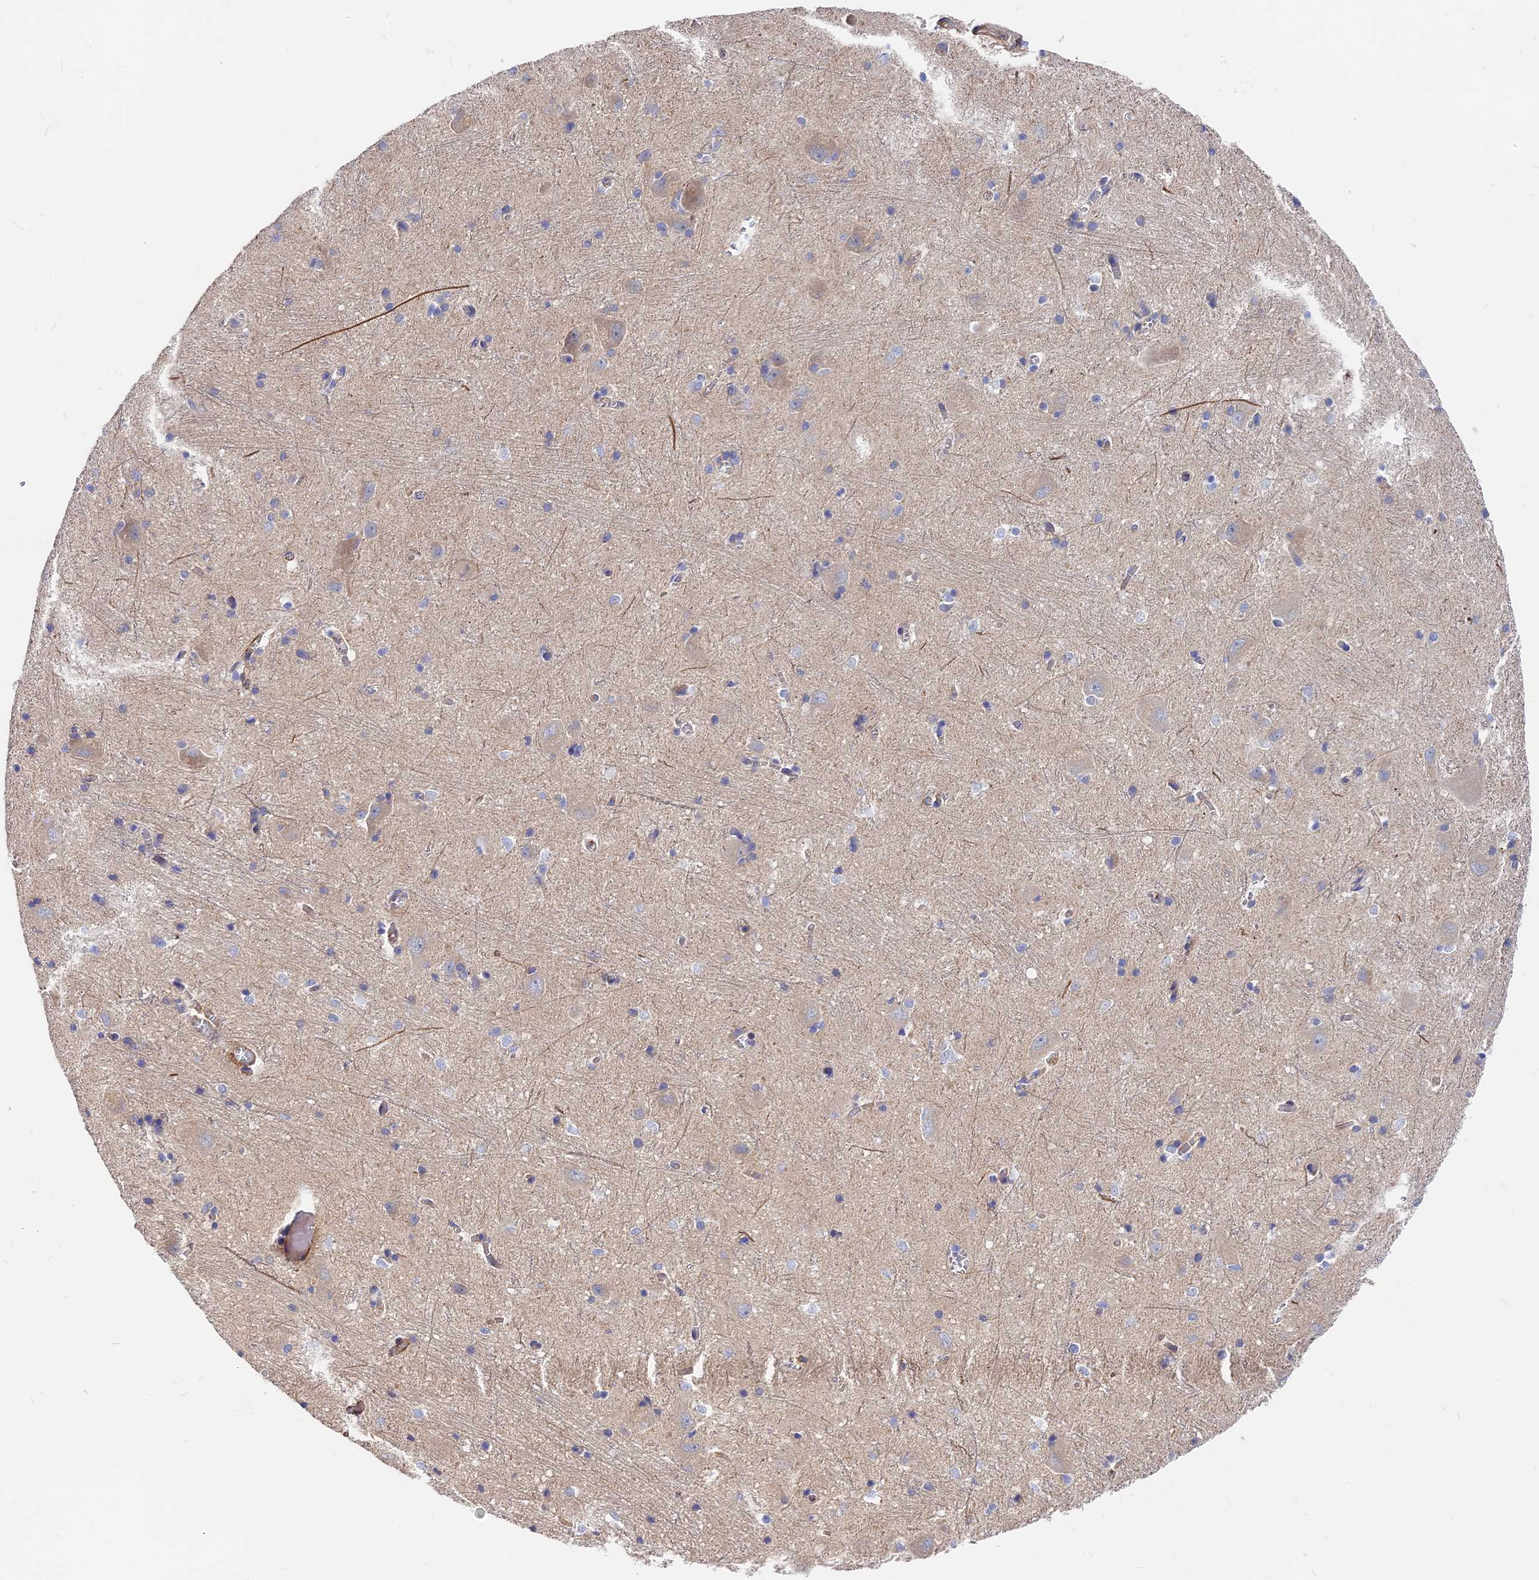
{"staining": {"intensity": "negative", "quantity": "none", "location": "none"}, "tissue": "caudate", "cell_type": "Glial cells", "image_type": "normal", "snomed": [{"axis": "morphology", "description": "Normal tissue, NOS"}, {"axis": "topography", "description": "Lateral ventricle wall"}], "caption": "There is no significant positivity in glial cells of caudate. (Stains: DAB immunohistochemistry with hematoxylin counter stain, Microscopy: brightfield microscopy at high magnification).", "gene": "MISP3", "patient": {"sex": "male", "age": 37}}